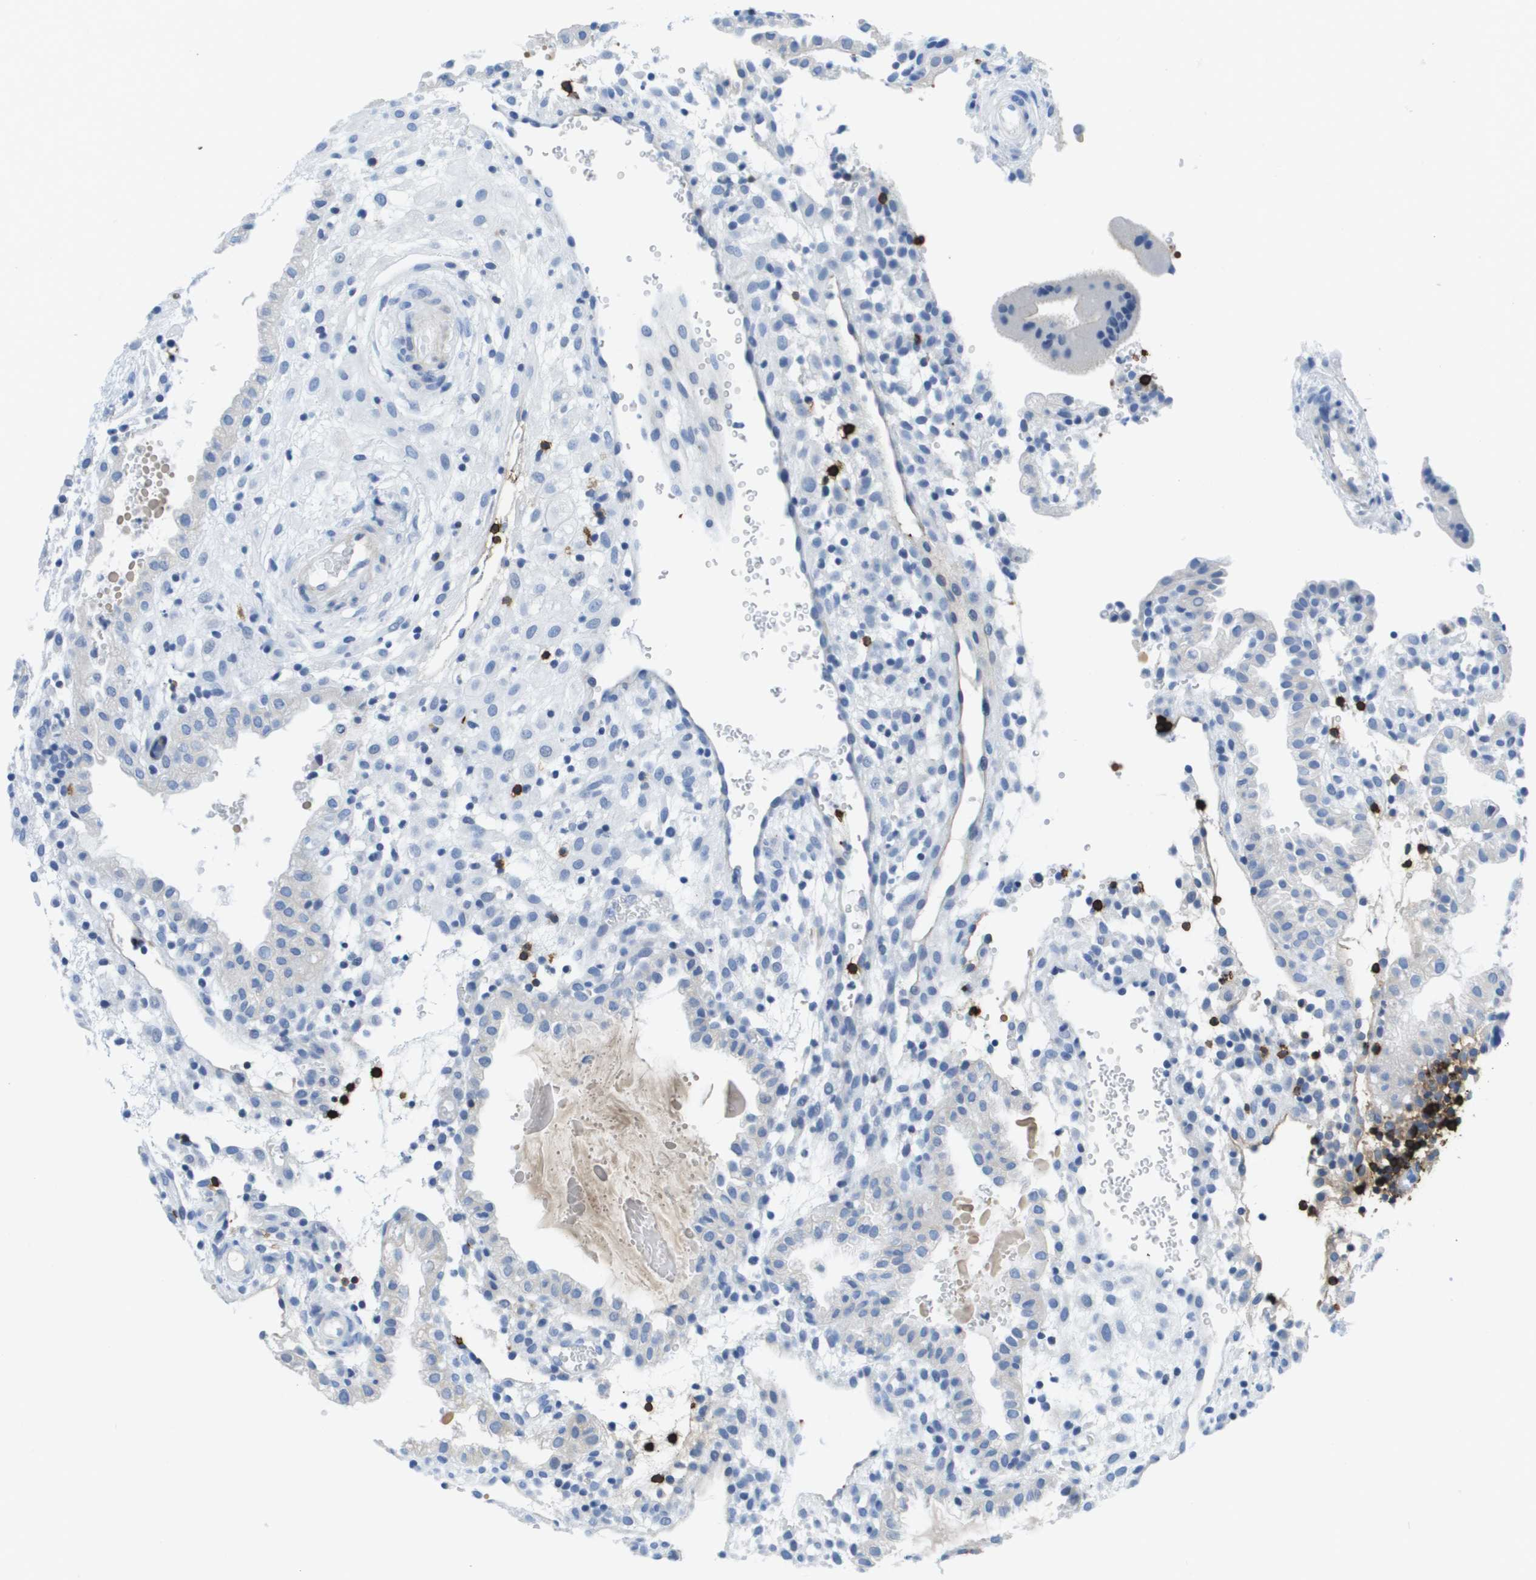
{"staining": {"intensity": "negative", "quantity": "none", "location": "none"}, "tissue": "placenta", "cell_type": "Decidual cells", "image_type": "normal", "snomed": [{"axis": "morphology", "description": "Normal tissue, NOS"}, {"axis": "topography", "description": "Placenta"}], "caption": "Human placenta stained for a protein using immunohistochemistry (IHC) reveals no staining in decidual cells.", "gene": "MS4A1", "patient": {"sex": "female", "age": 18}}